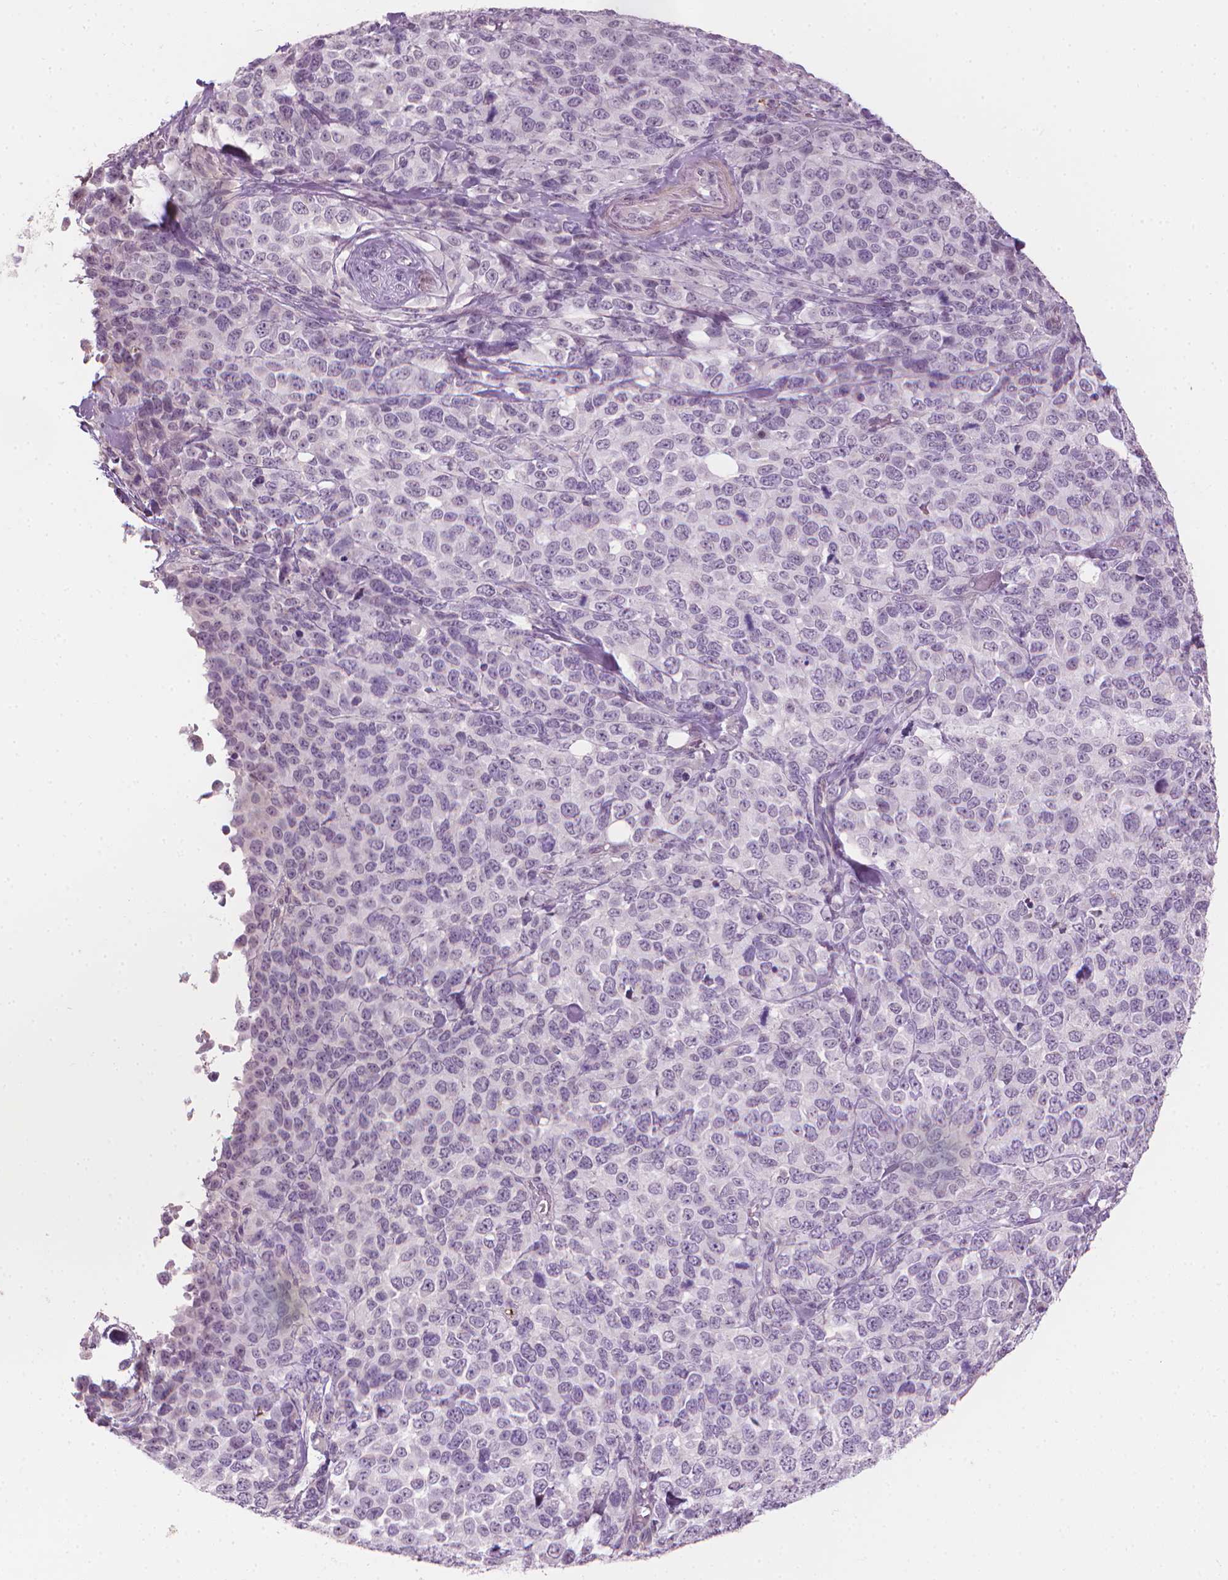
{"staining": {"intensity": "negative", "quantity": "none", "location": "none"}, "tissue": "melanoma", "cell_type": "Tumor cells", "image_type": "cancer", "snomed": [{"axis": "morphology", "description": "Malignant melanoma, Metastatic site"}, {"axis": "topography", "description": "Skin"}], "caption": "Tumor cells show no significant protein staining in melanoma.", "gene": "SAXO2", "patient": {"sex": "male", "age": 84}}